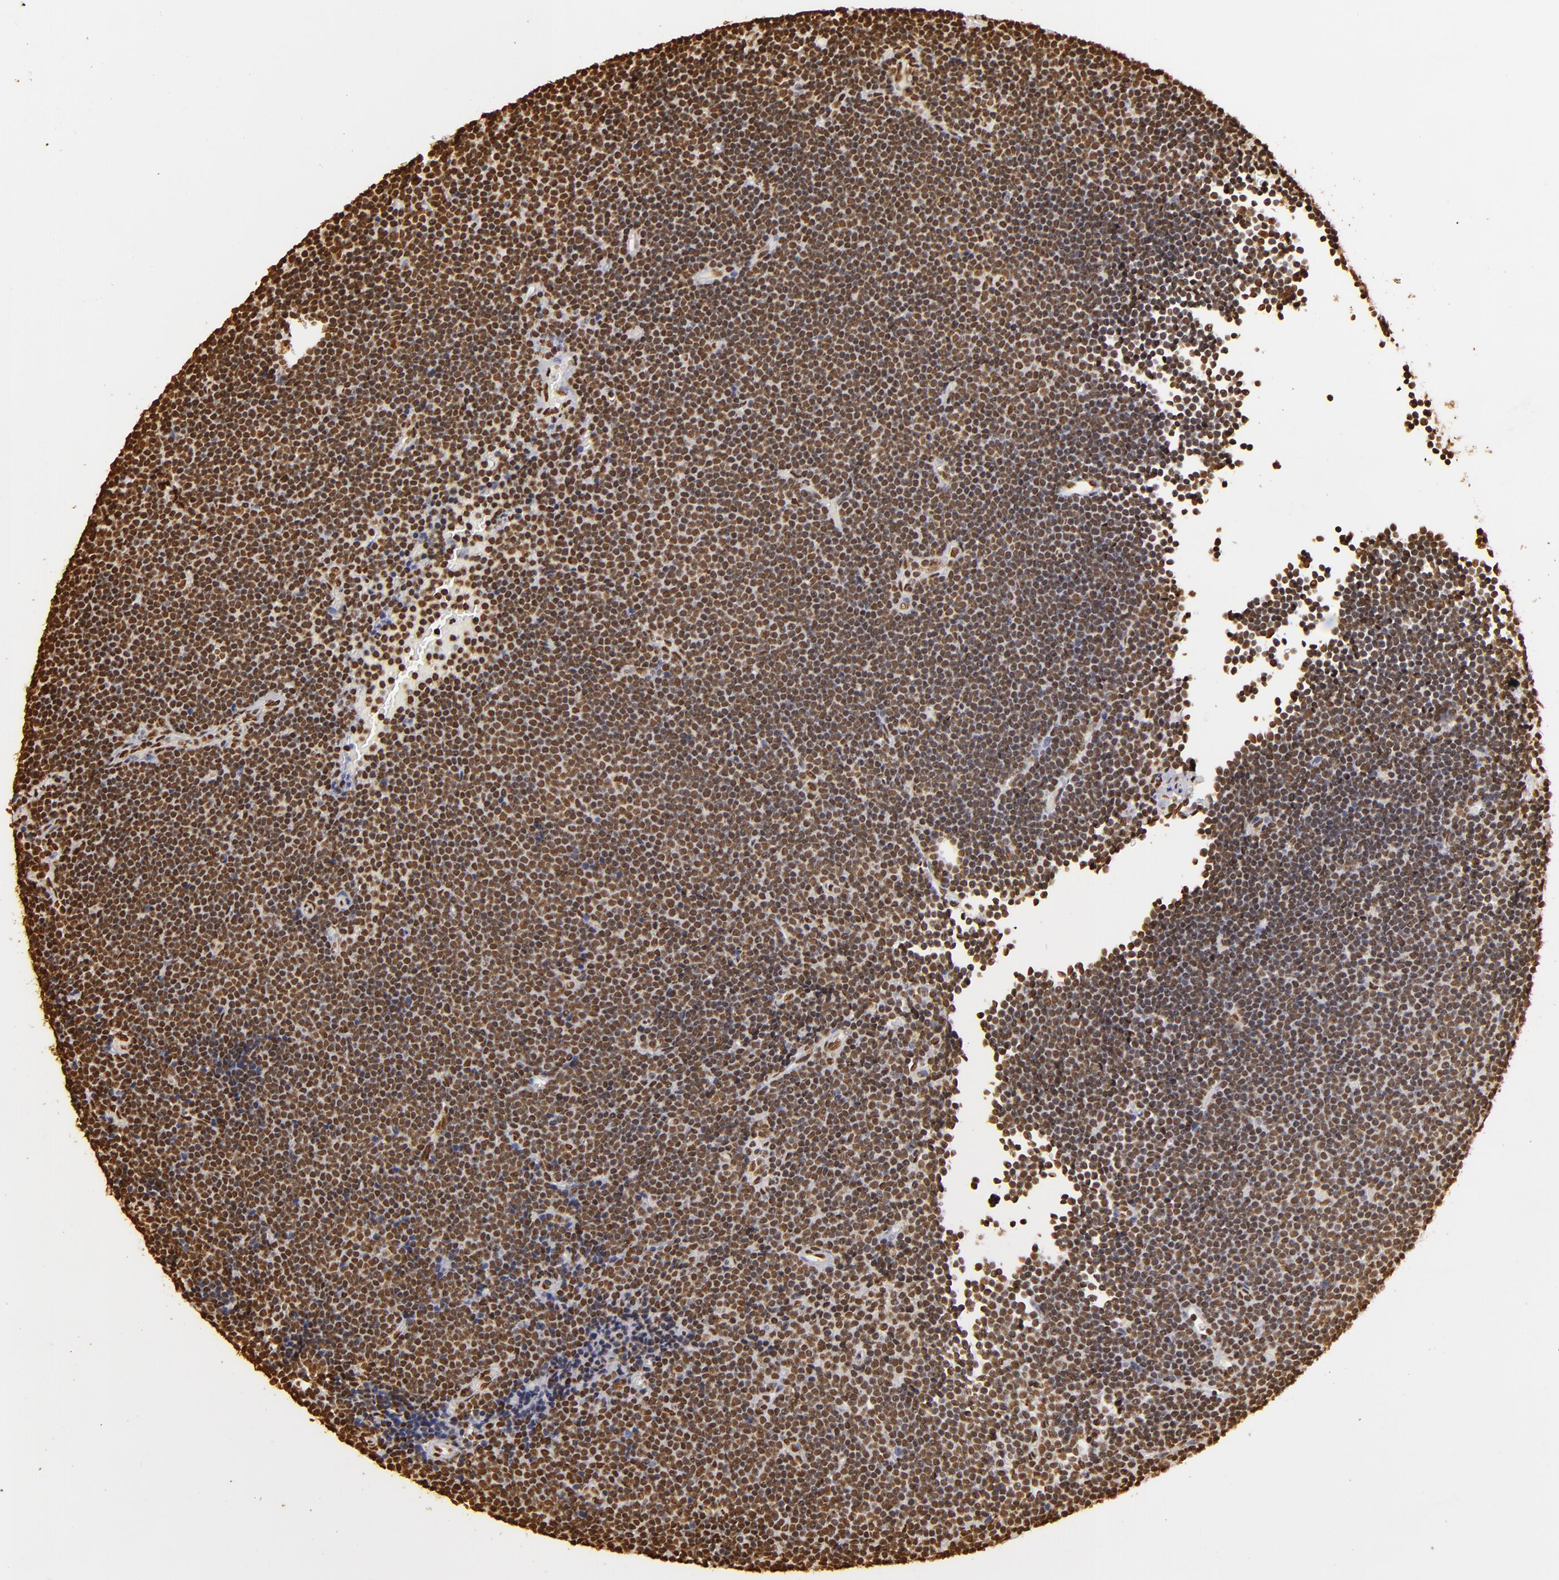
{"staining": {"intensity": "strong", "quantity": ">75%", "location": "nuclear"}, "tissue": "lymphoma", "cell_type": "Tumor cells", "image_type": "cancer", "snomed": [{"axis": "morphology", "description": "Malignant lymphoma, non-Hodgkin's type, Low grade"}, {"axis": "topography", "description": "Lymph node"}], "caption": "Immunohistochemistry (IHC) of human malignant lymphoma, non-Hodgkin's type (low-grade) displays high levels of strong nuclear staining in about >75% of tumor cells.", "gene": "ILF3", "patient": {"sex": "female", "age": 73}}